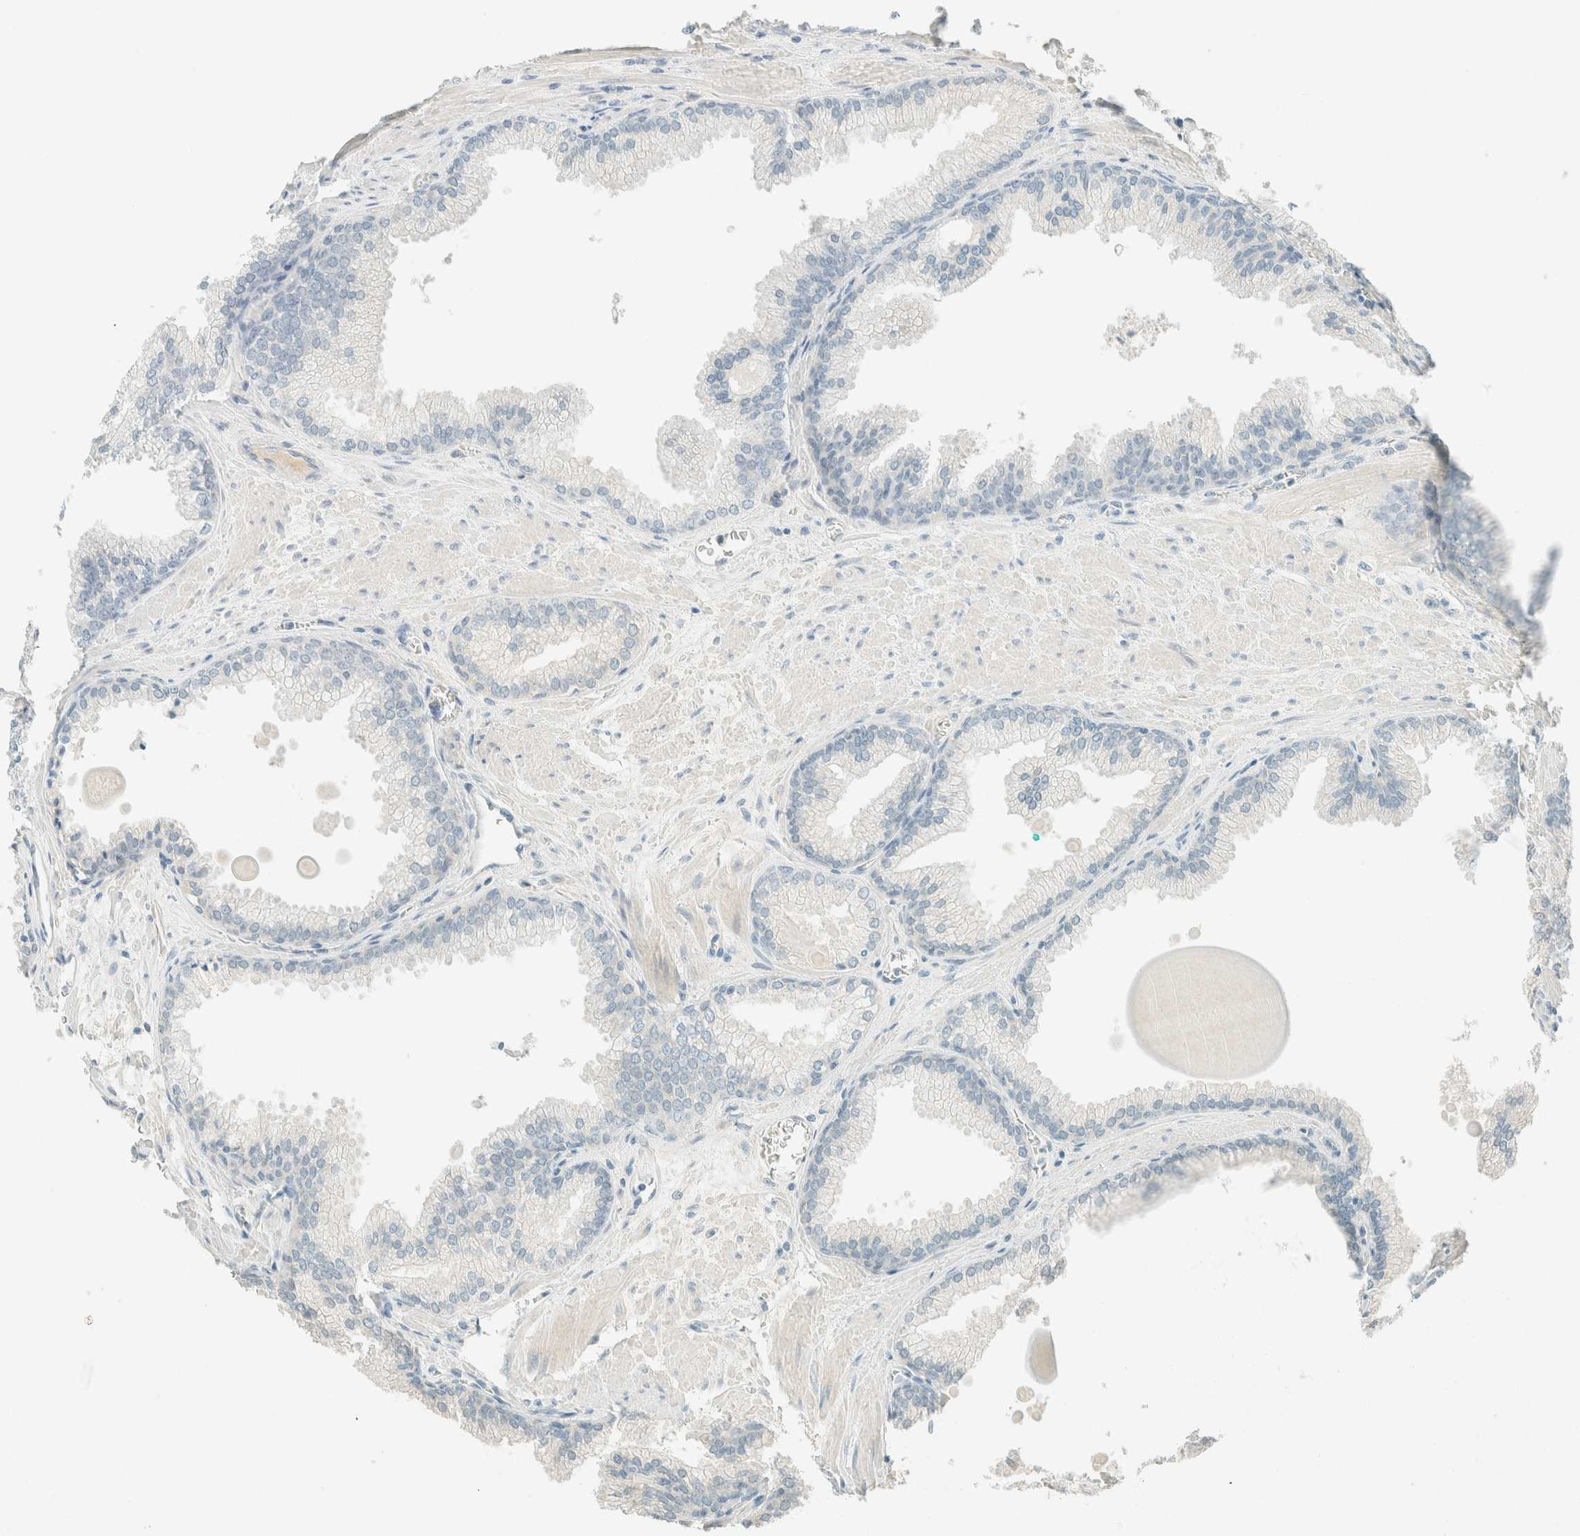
{"staining": {"intensity": "negative", "quantity": "none", "location": "none"}, "tissue": "prostate cancer", "cell_type": "Tumor cells", "image_type": "cancer", "snomed": [{"axis": "morphology", "description": "Adenocarcinoma, Low grade"}, {"axis": "topography", "description": "Prostate"}], "caption": "DAB (3,3'-diaminobenzidine) immunohistochemical staining of human adenocarcinoma (low-grade) (prostate) demonstrates no significant expression in tumor cells.", "gene": "GPA33", "patient": {"sex": "male", "age": 59}}